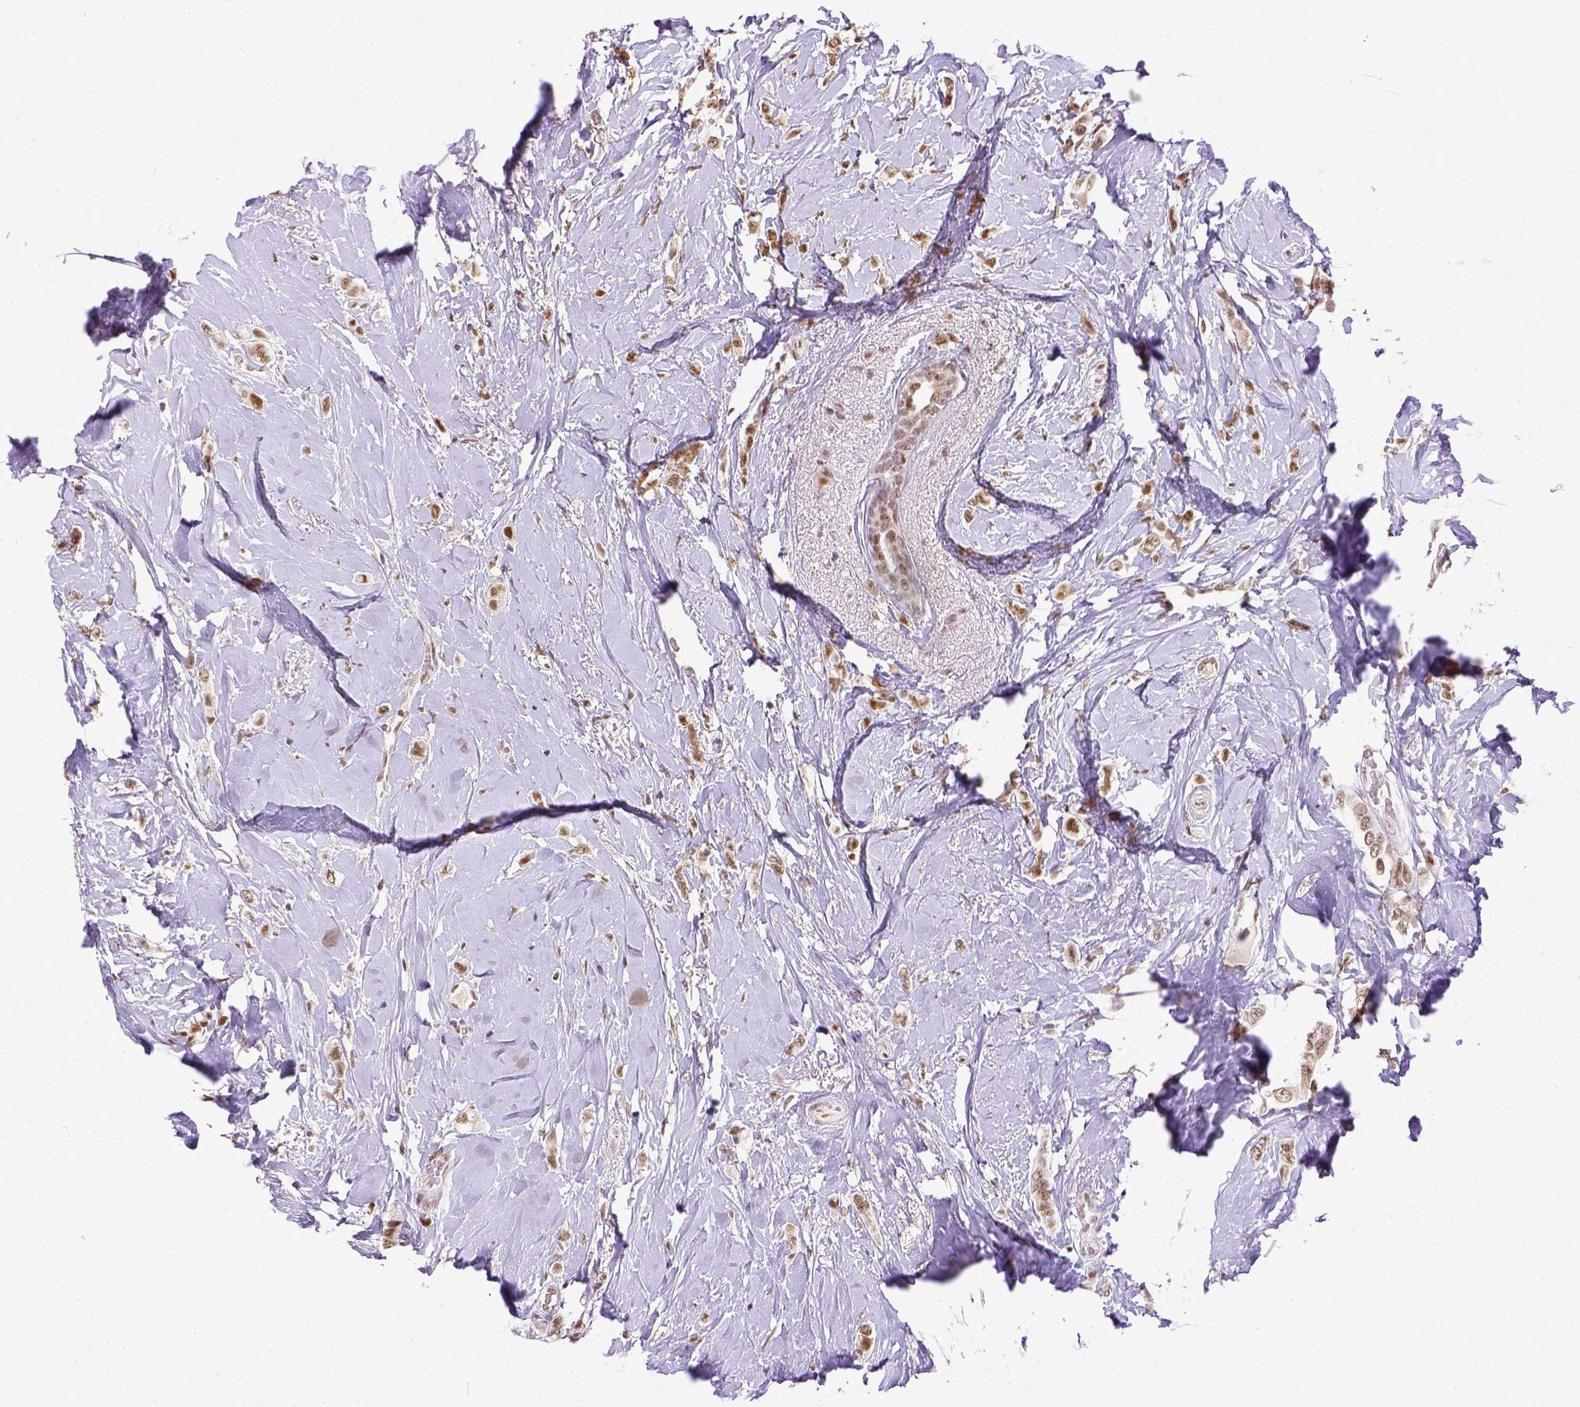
{"staining": {"intensity": "moderate", "quantity": ">75%", "location": "cytoplasmic/membranous"}, "tissue": "breast cancer", "cell_type": "Tumor cells", "image_type": "cancer", "snomed": [{"axis": "morphology", "description": "Lobular carcinoma"}, {"axis": "topography", "description": "Breast"}], "caption": "IHC image of neoplastic tissue: lobular carcinoma (breast) stained using immunohistochemistry (IHC) displays medium levels of moderate protein expression localized specifically in the cytoplasmic/membranous of tumor cells, appearing as a cytoplasmic/membranous brown color.", "gene": "ERCC1", "patient": {"sex": "female", "age": 66}}